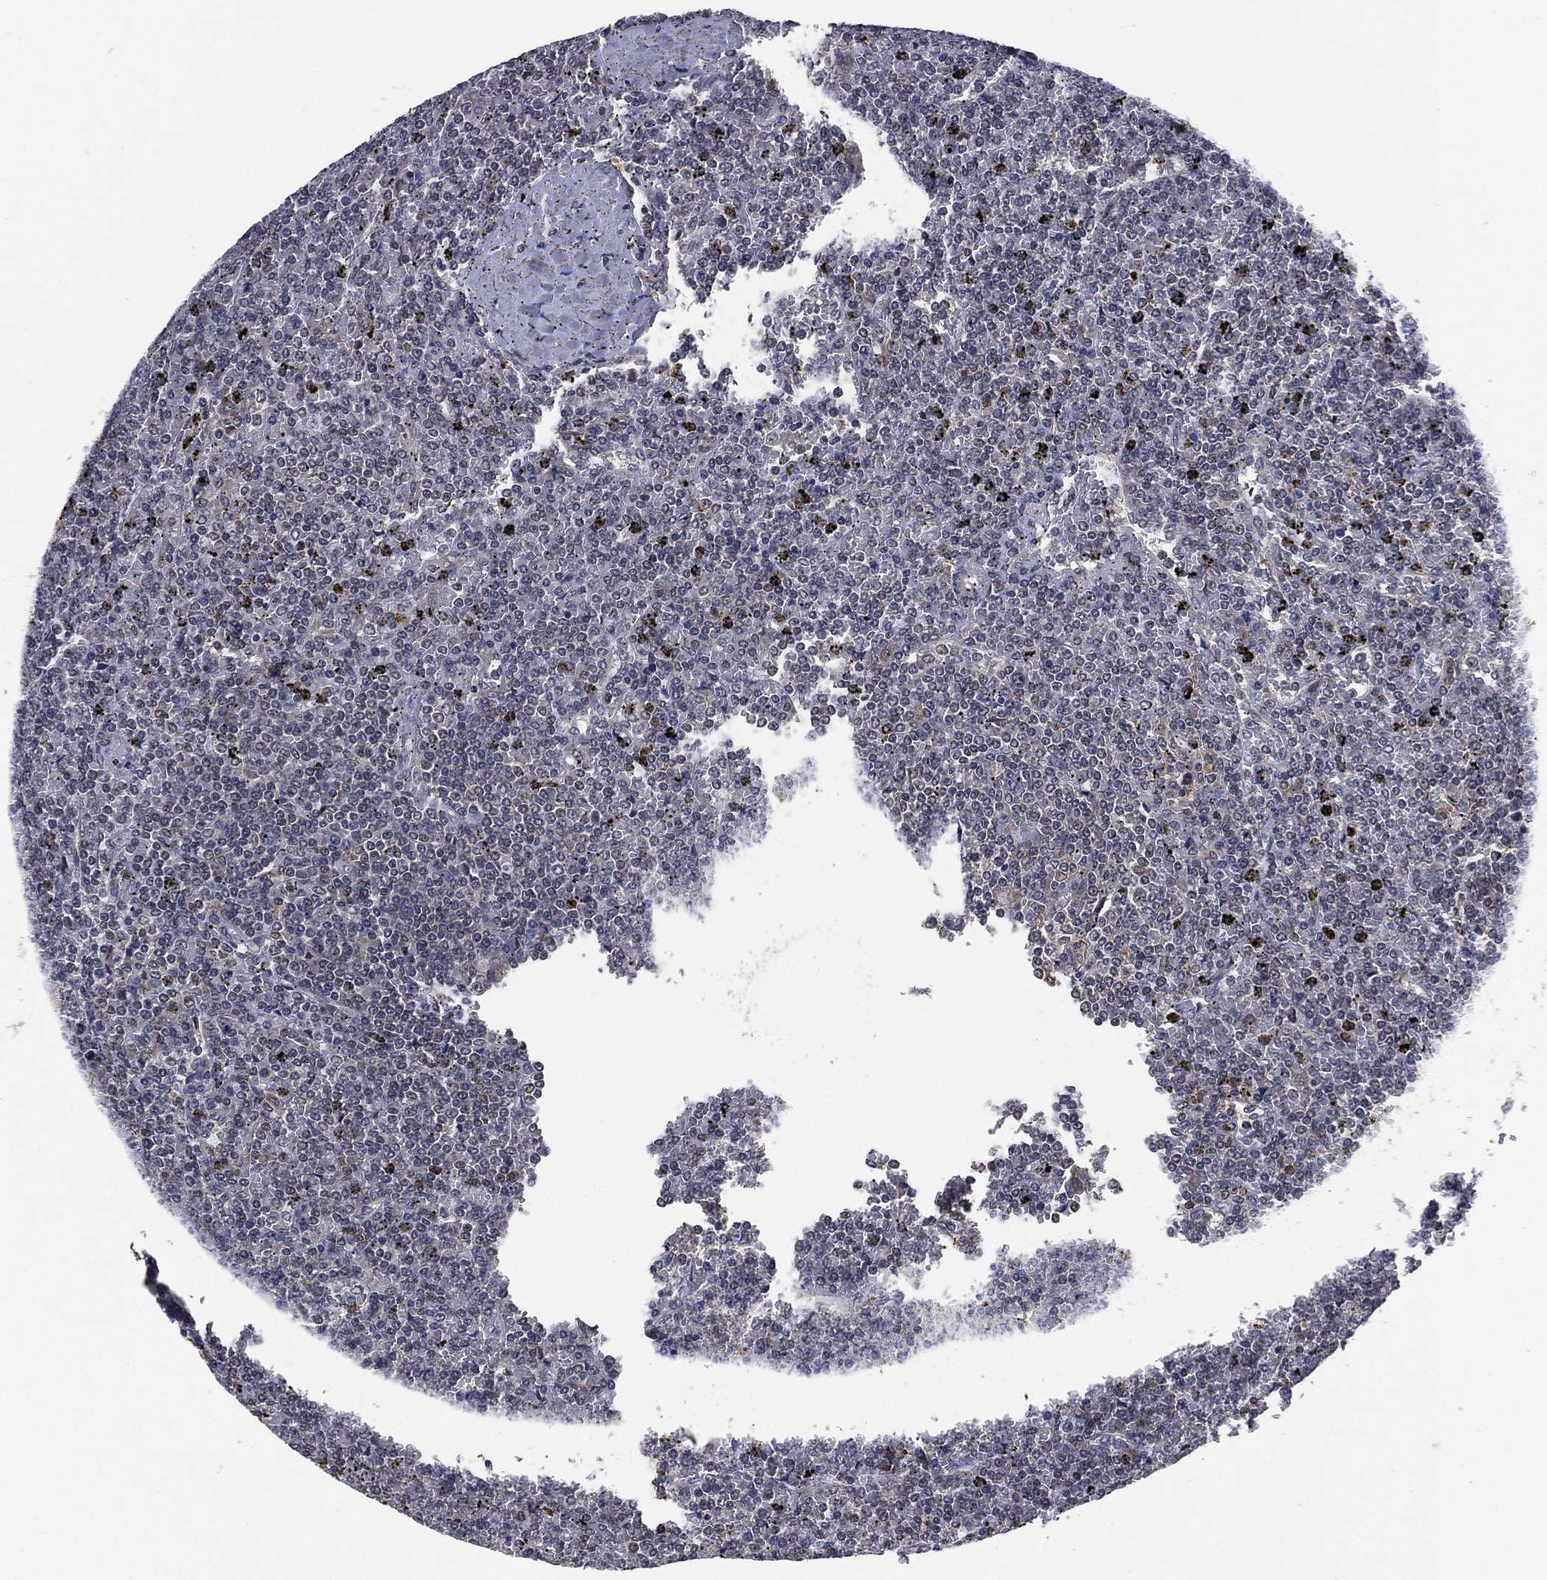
{"staining": {"intensity": "negative", "quantity": "none", "location": "none"}, "tissue": "lymphoma", "cell_type": "Tumor cells", "image_type": "cancer", "snomed": [{"axis": "morphology", "description": "Malignant lymphoma, non-Hodgkin's type, Low grade"}, {"axis": "topography", "description": "Spleen"}], "caption": "This is a histopathology image of immunohistochemistry staining of lymphoma, which shows no expression in tumor cells.", "gene": "SELENOO", "patient": {"sex": "female", "age": 19}}